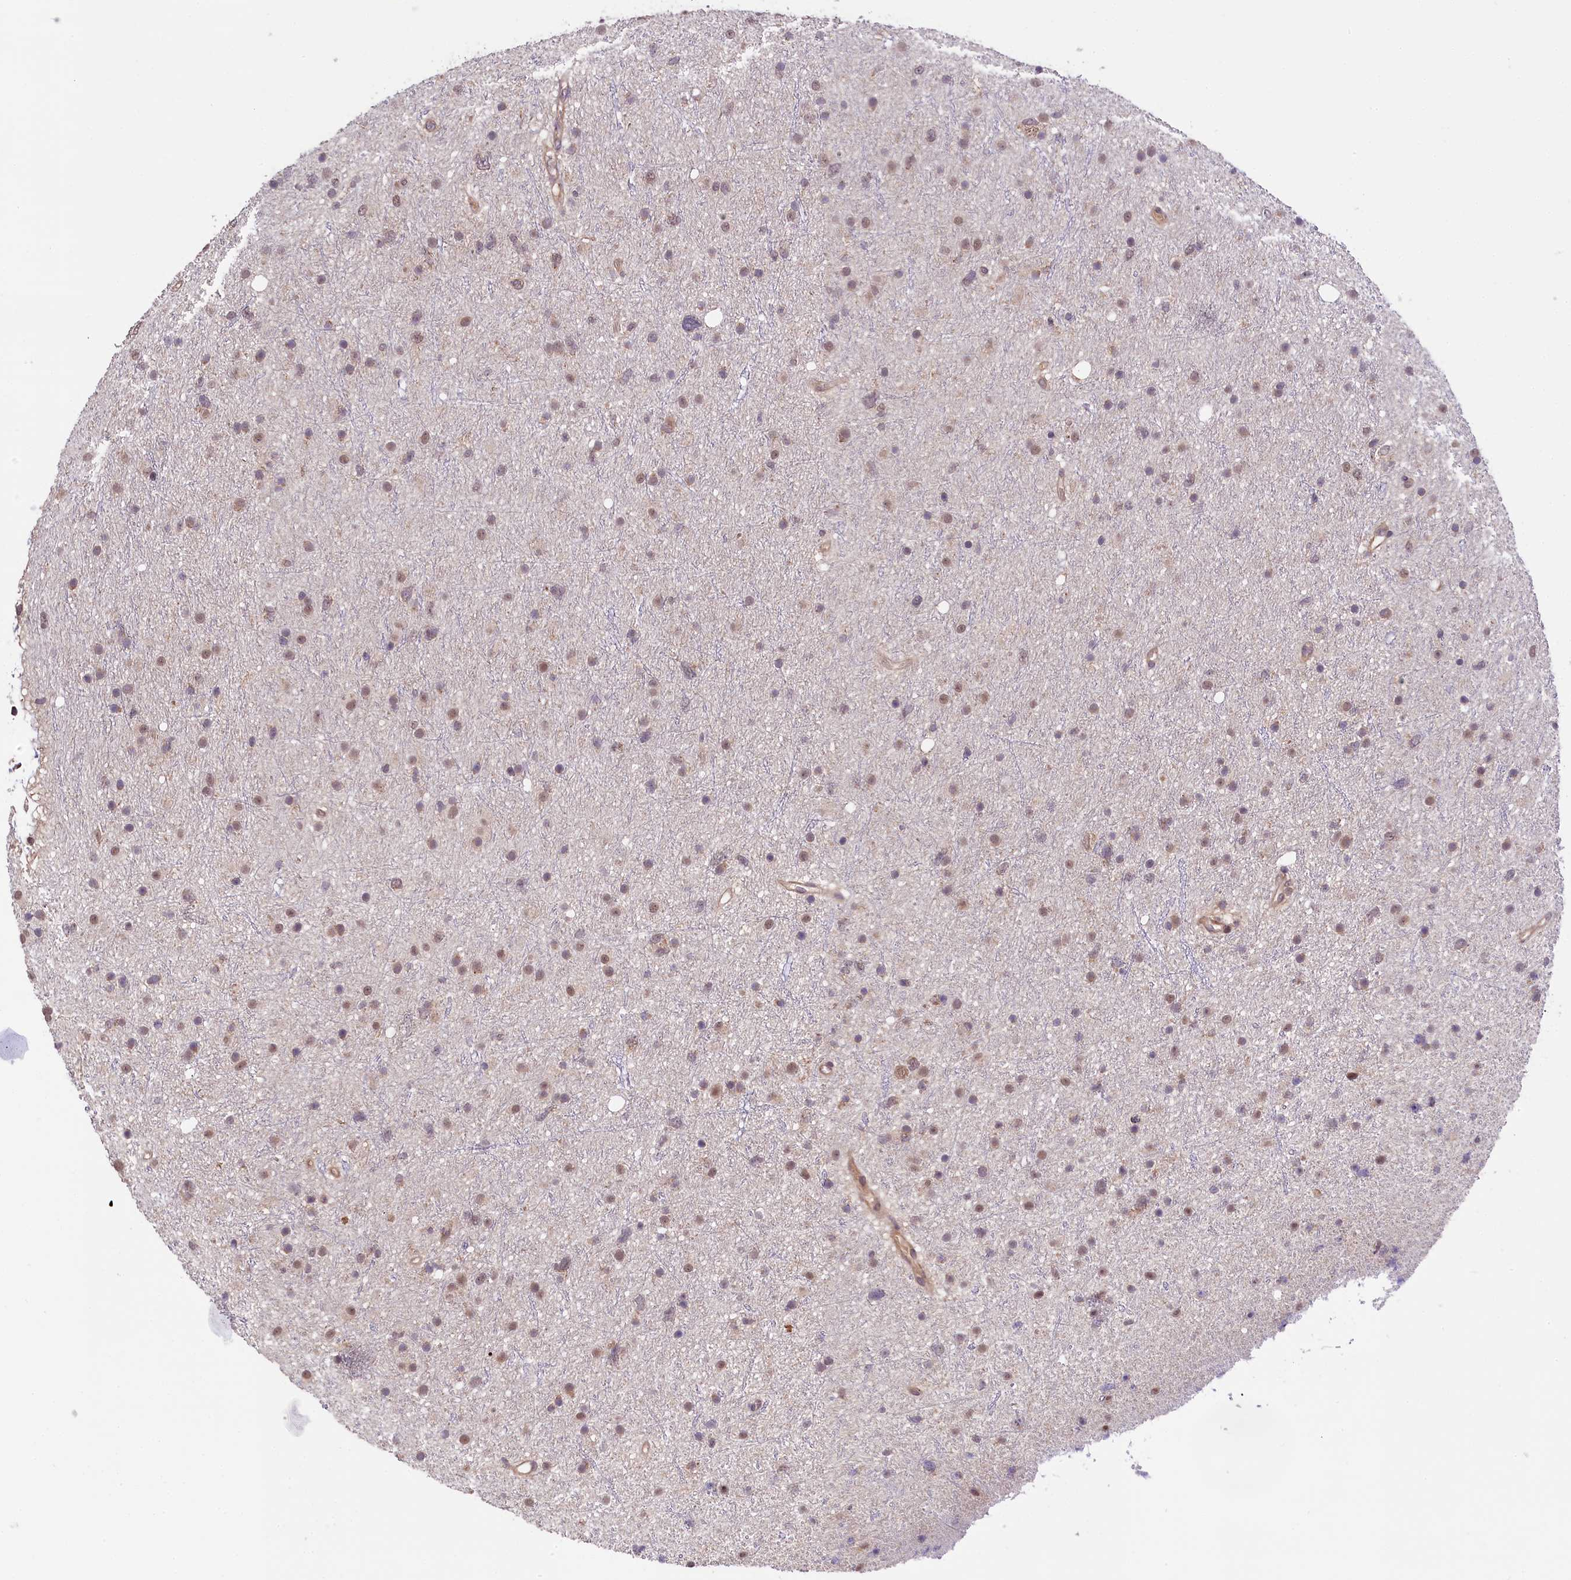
{"staining": {"intensity": "weak", "quantity": "25%-75%", "location": "nuclear"}, "tissue": "glioma", "cell_type": "Tumor cells", "image_type": "cancer", "snomed": [{"axis": "morphology", "description": "Glioma, malignant, Low grade"}, {"axis": "topography", "description": "Cerebral cortex"}], "caption": "Immunohistochemical staining of human low-grade glioma (malignant) exhibits low levels of weak nuclear protein expression in approximately 25%-75% of tumor cells.", "gene": "SKIDA1", "patient": {"sex": "female", "age": 39}}